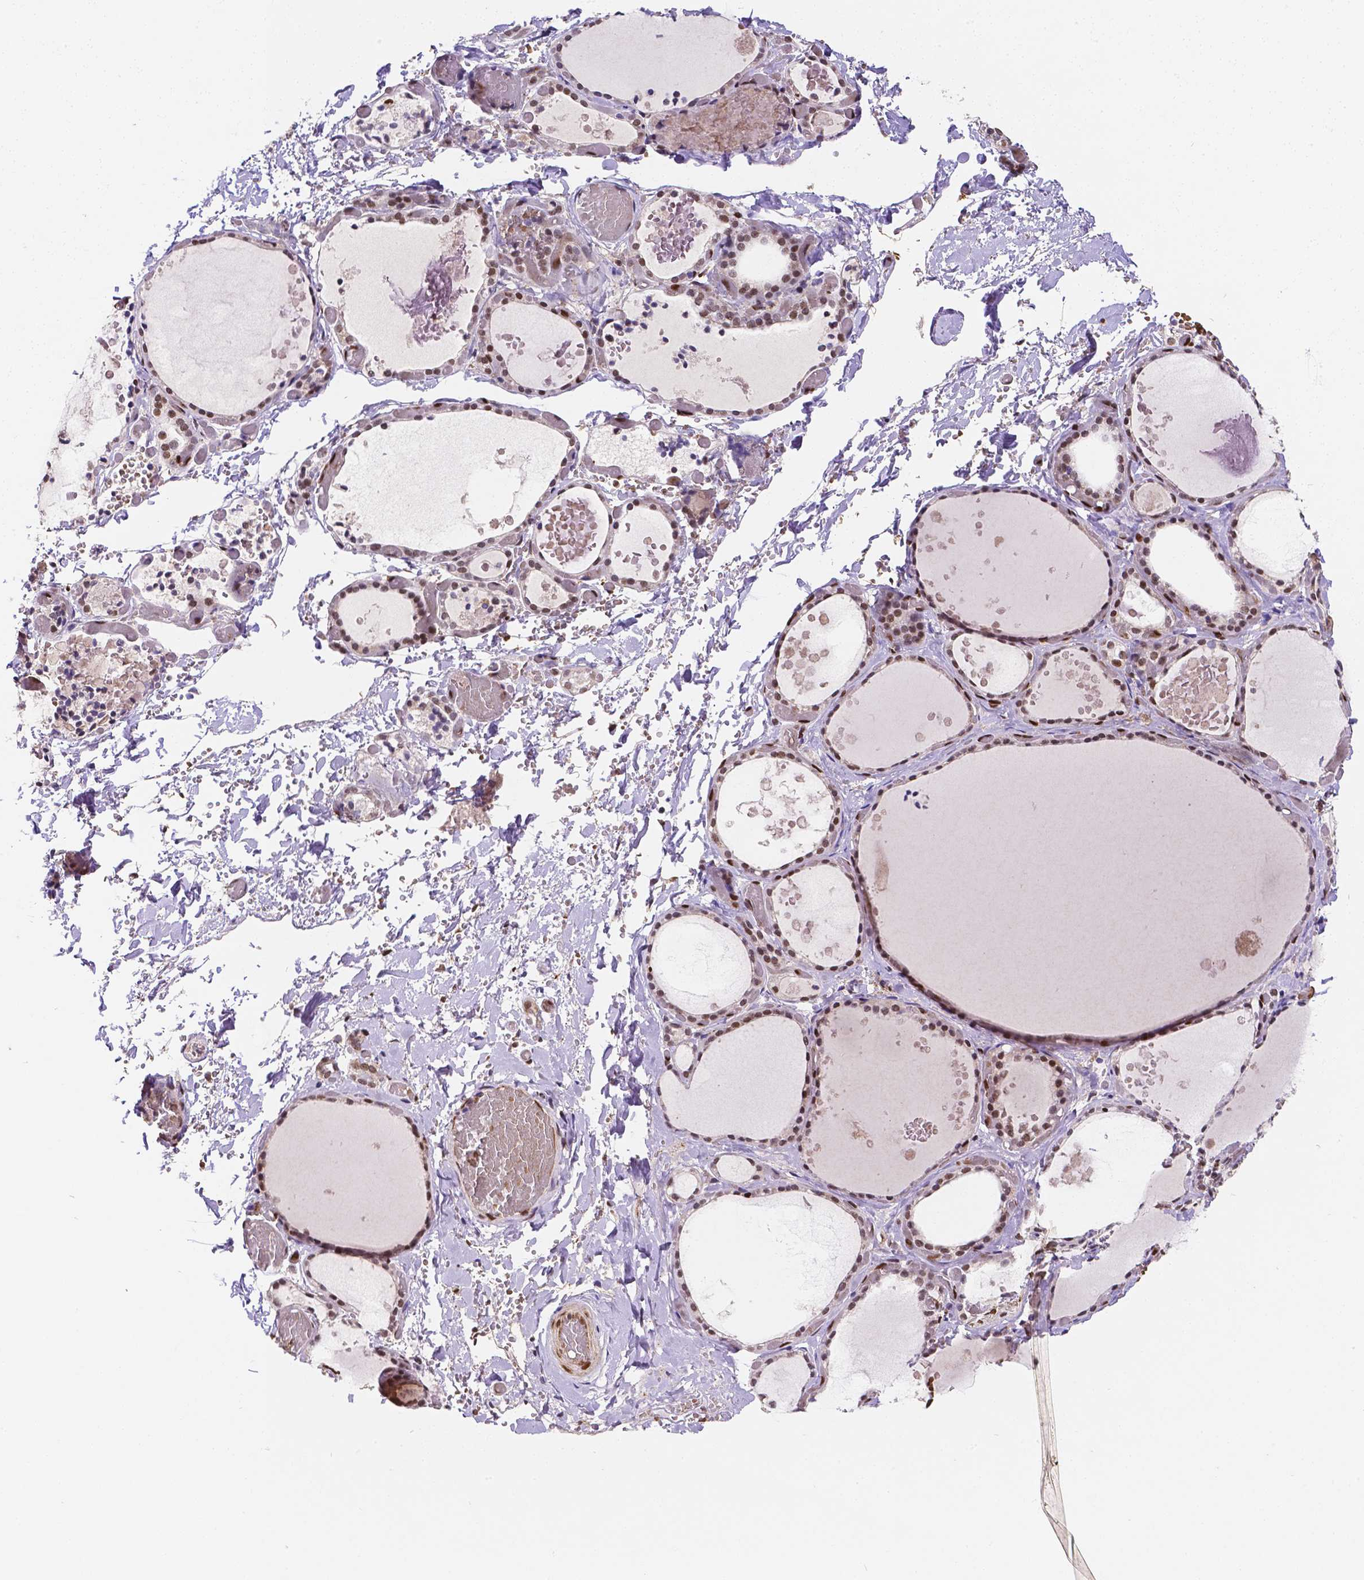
{"staining": {"intensity": "moderate", "quantity": "25%-75%", "location": "nuclear"}, "tissue": "thyroid gland", "cell_type": "Glandular cells", "image_type": "normal", "snomed": [{"axis": "morphology", "description": "Normal tissue, NOS"}, {"axis": "topography", "description": "Thyroid gland"}], "caption": "Immunohistochemistry of normal human thyroid gland shows medium levels of moderate nuclear staining in about 25%-75% of glandular cells. (Stains: DAB (3,3'-diaminobenzidine) in brown, nuclei in blue, Microscopy: brightfield microscopy at high magnification).", "gene": "MEF2C", "patient": {"sex": "female", "age": 56}}